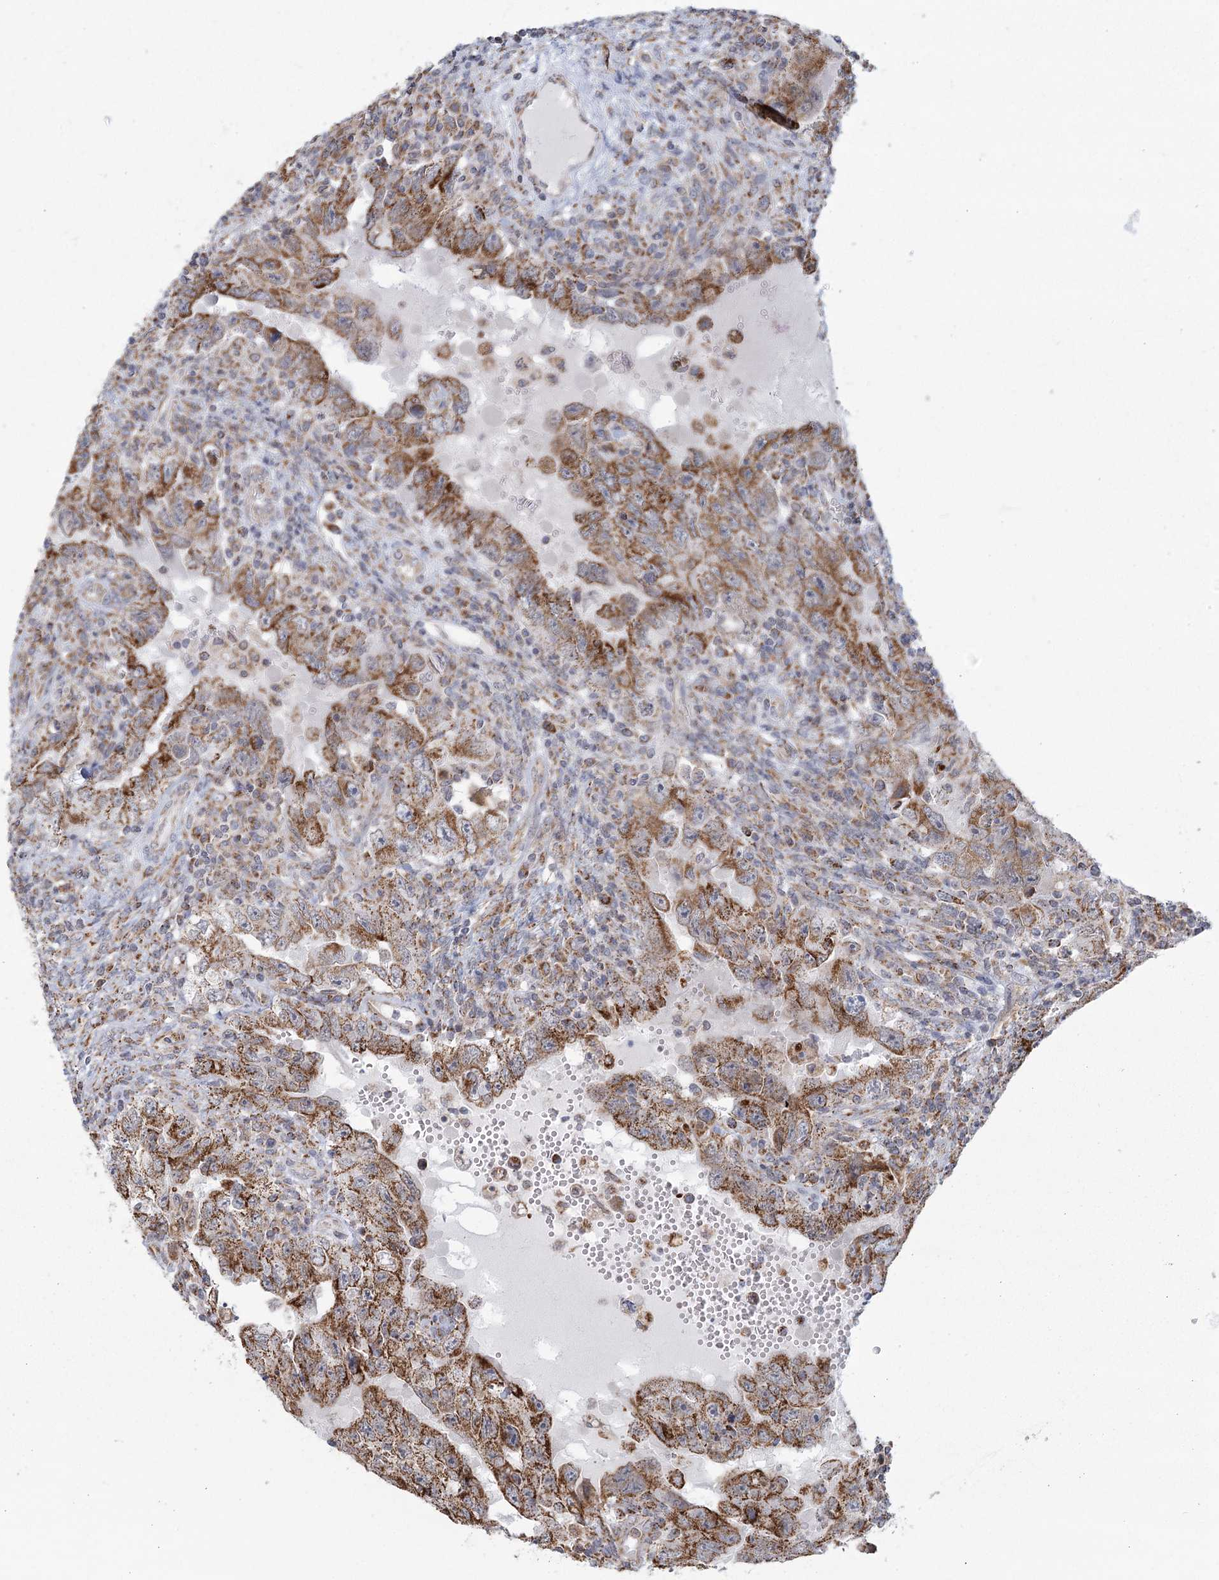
{"staining": {"intensity": "strong", "quantity": ">75%", "location": "cytoplasmic/membranous"}, "tissue": "testis cancer", "cell_type": "Tumor cells", "image_type": "cancer", "snomed": [{"axis": "morphology", "description": "Carcinoma, Embryonal, NOS"}, {"axis": "topography", "description": "Testis"}], "caption": "Immunohistochemistry micrograph of human testis embryonal carcinoma stained for a protein (brown), which displays high levels of strong cytoplasmic/membranous expression in approximately >75% of tumor cells.", "gene": "LACTB", "patient": {"sex": "male", "age": 26}}